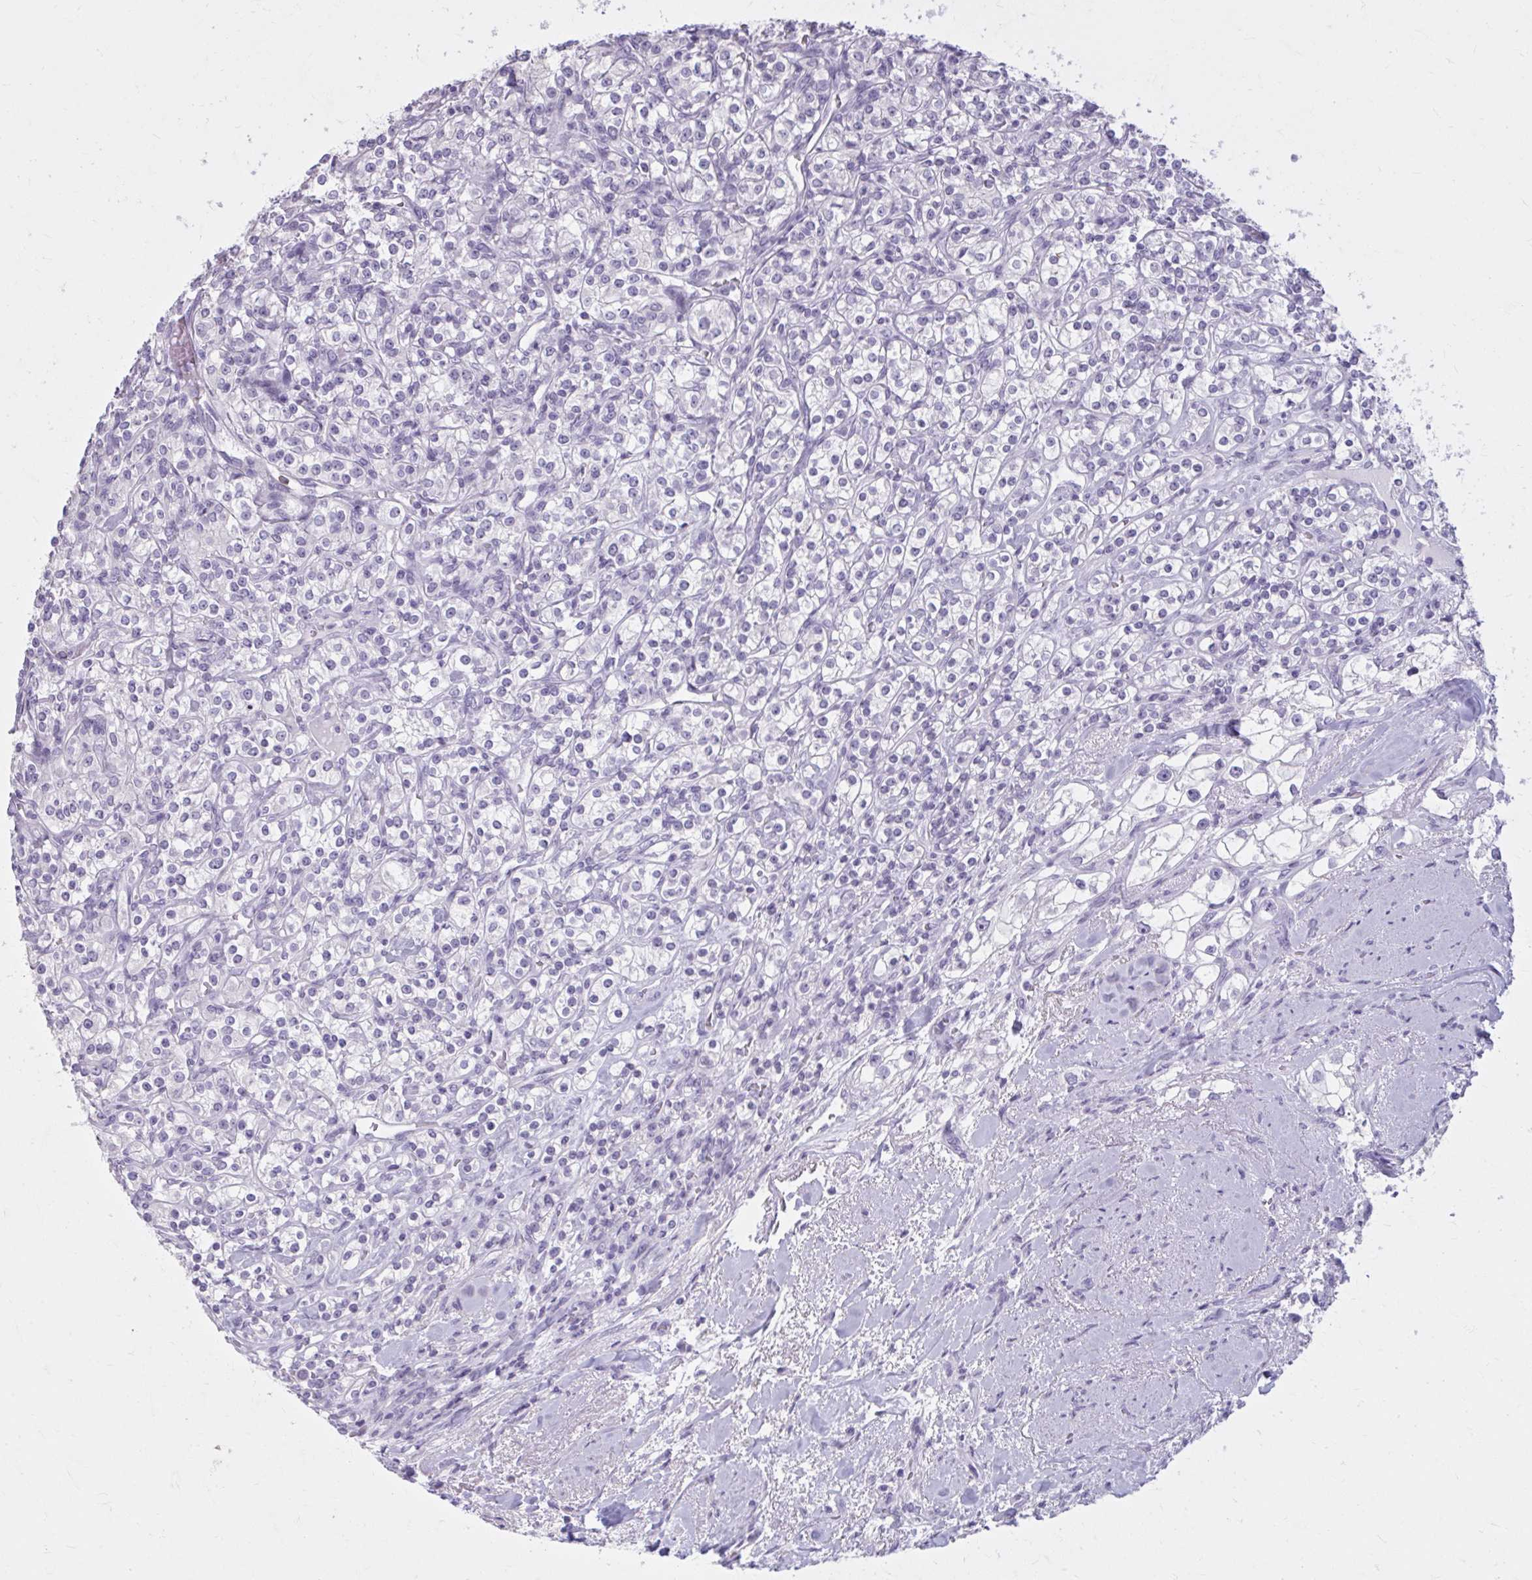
{"staining": {"intensity": "negative", "quantity": "none", "location": "none"}, "tissue": "renal cancer", "cell_type": "Tumor cells", "image_type": "cancer", "snomed": [{"axis": "morphology", "description": "Adenocarcinoma, NOS"}, {"axis": "topography", "description": "Kidney"}], "caption": "High power microscopy micrograph of an immunohistochemistry (IHC) image of adenocarcinoma (renal), revealing no significant positivity in tumor cells.", "gene": "OR4B1", "patient": {"sex": "male", "age": 77}}